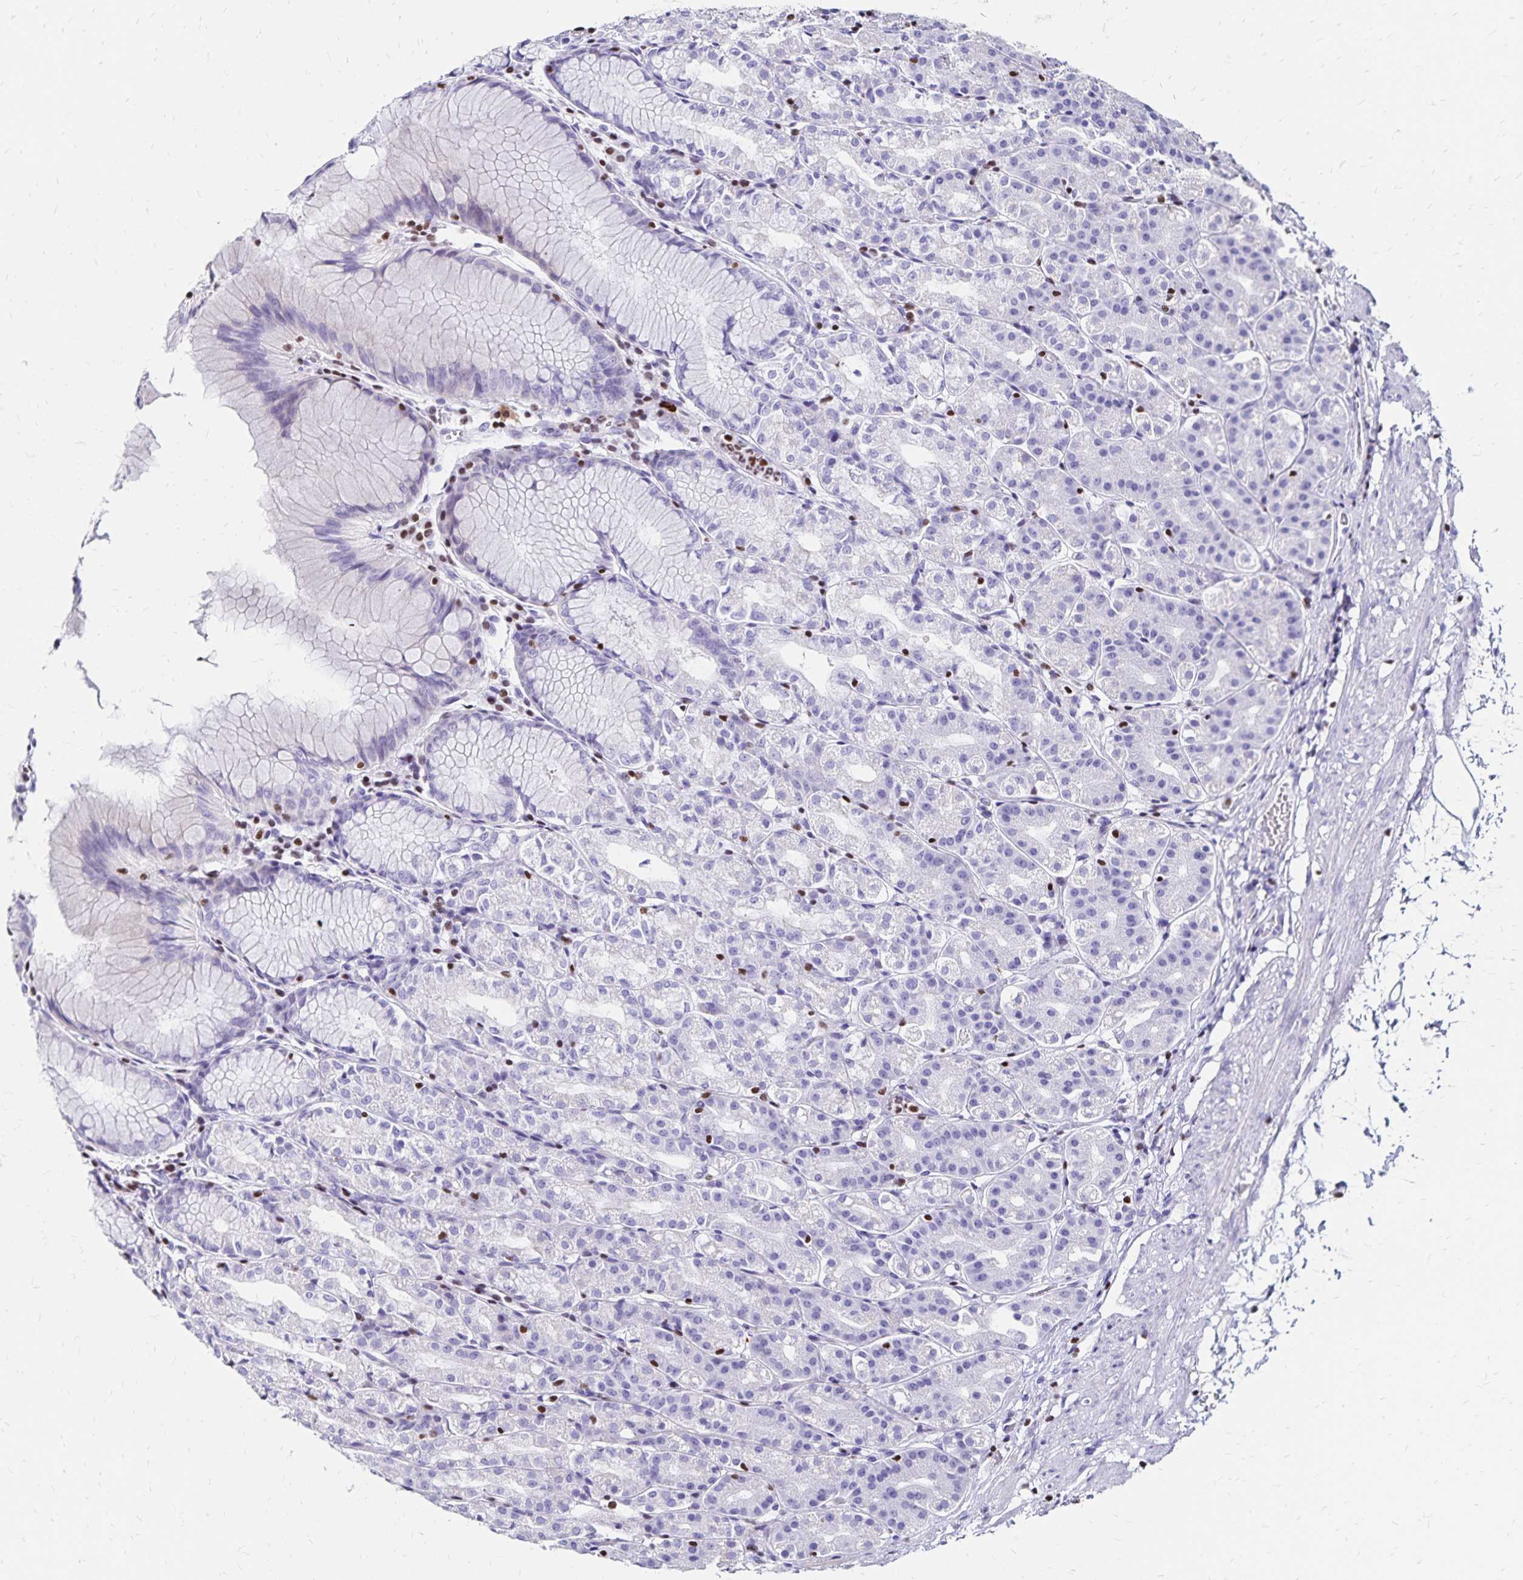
{"staining": {"intensity": "negative", "quantity": "none", "location": "none"}, "tissue": "stomach", "cell_type": "Glandular cells", "image_type": "normal", "snomed": [{"axis": "morphology", "description": "Normal tissue, NOS"}, {"axis": "topography", "description": "Stomach"}], "caption": "Immunohistochemistry micrograph of normal stomach stained for a protein (brown), which reveals no expression in glandular cells.", "gene": "IKZF1", "patient": {"sex": "female", "age": 57}}